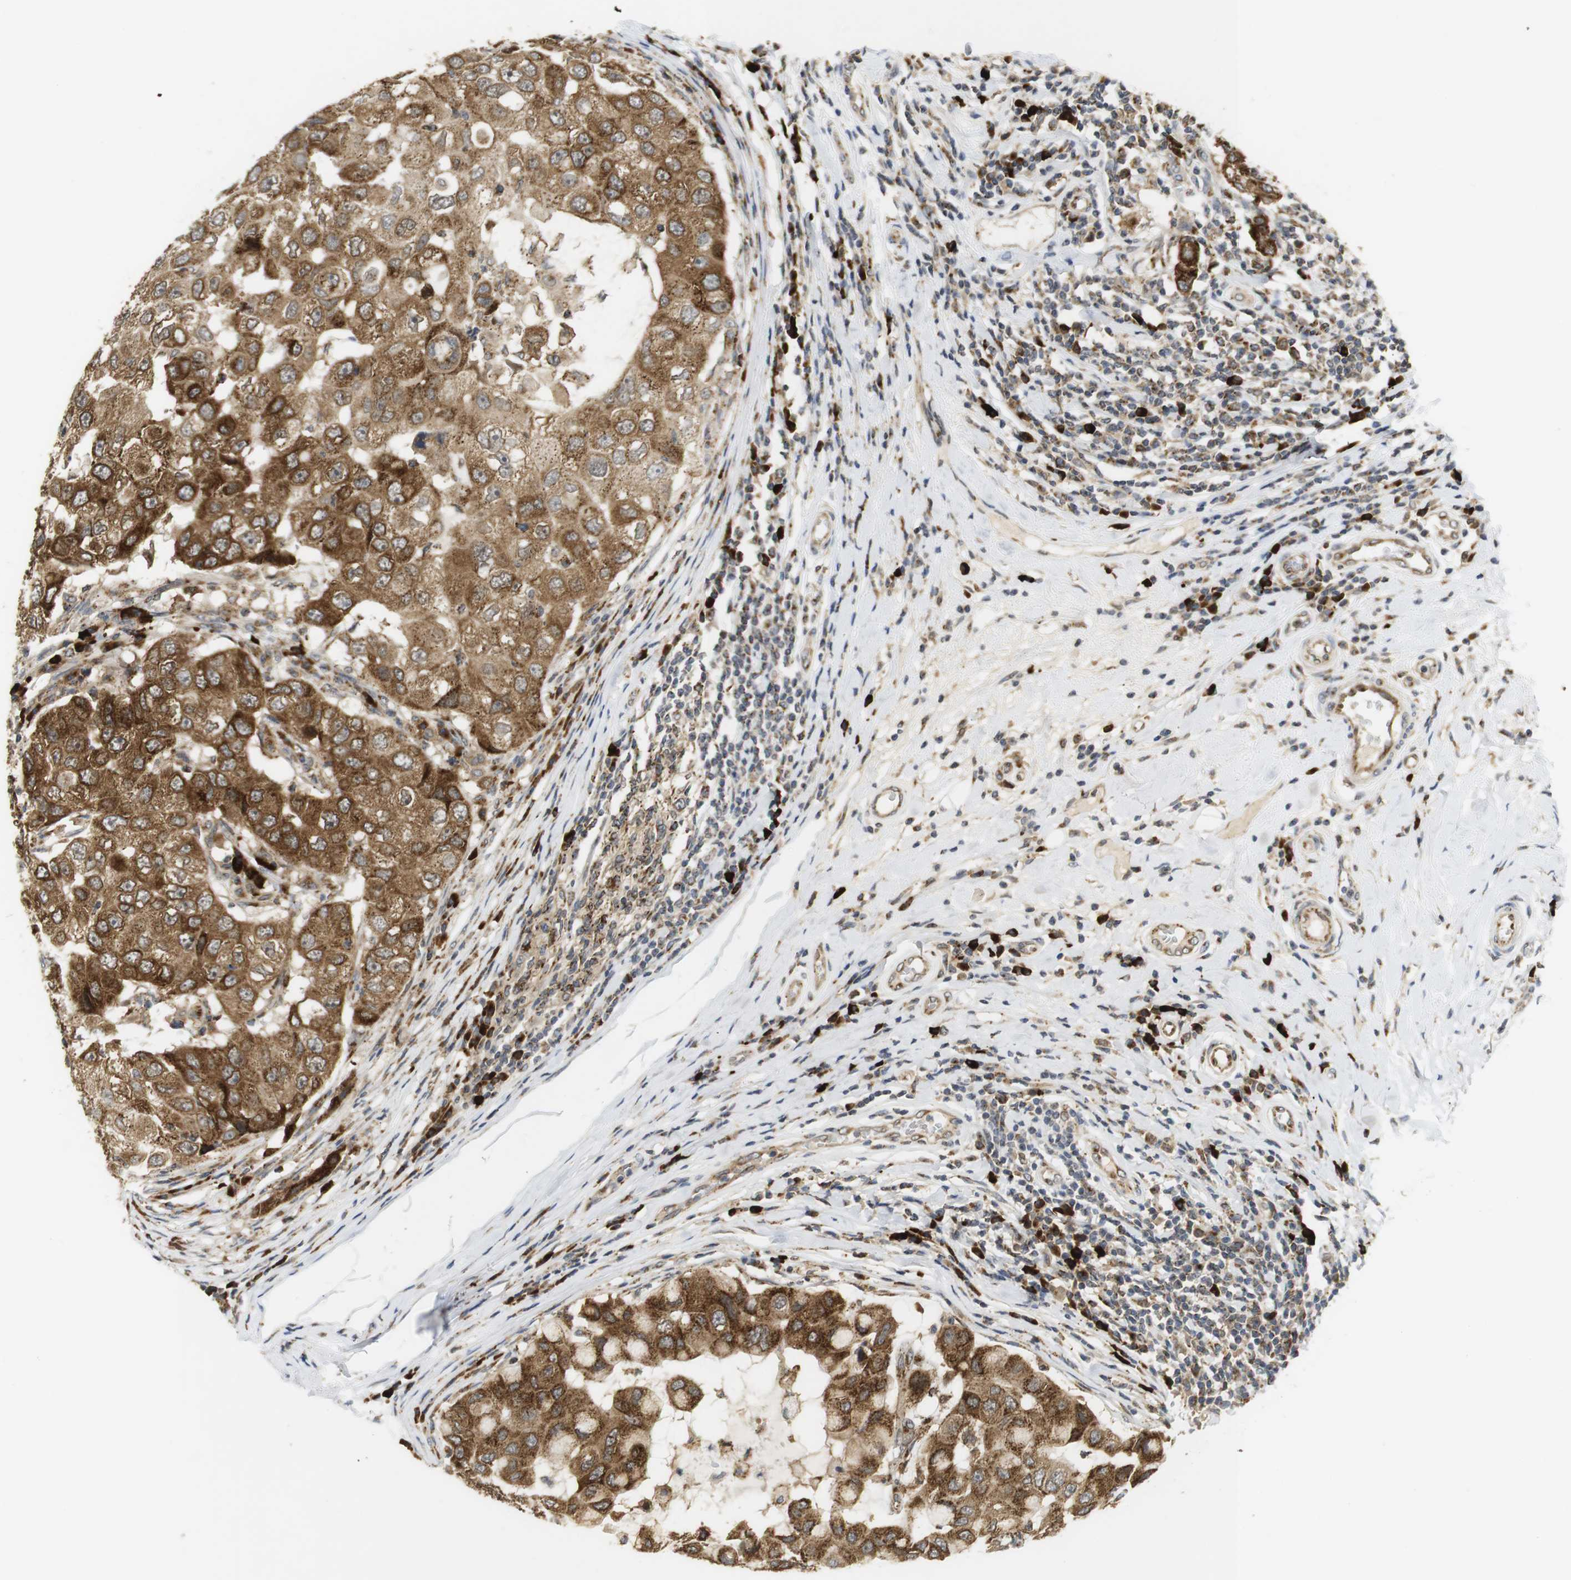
{"staining": {"intensity": "strong", "quantity": ">75%", "location": "cytoplasmic/membranous"}, "tissue": "breast cancer", "cell_type": "Tumor cells", "image_type": "cancer", "snomed": [{"axis": "morphology", "description": "Duct carcinoma"}, {"axis": "topography", "description": "Breast"}], "caption": "Breast cancer tissue reveals strong cytoplasmic/membranous positivity in about >75% of tumor cells", "gene": "ZFPL1", "patient": {"sex": "female", "age": 27}}